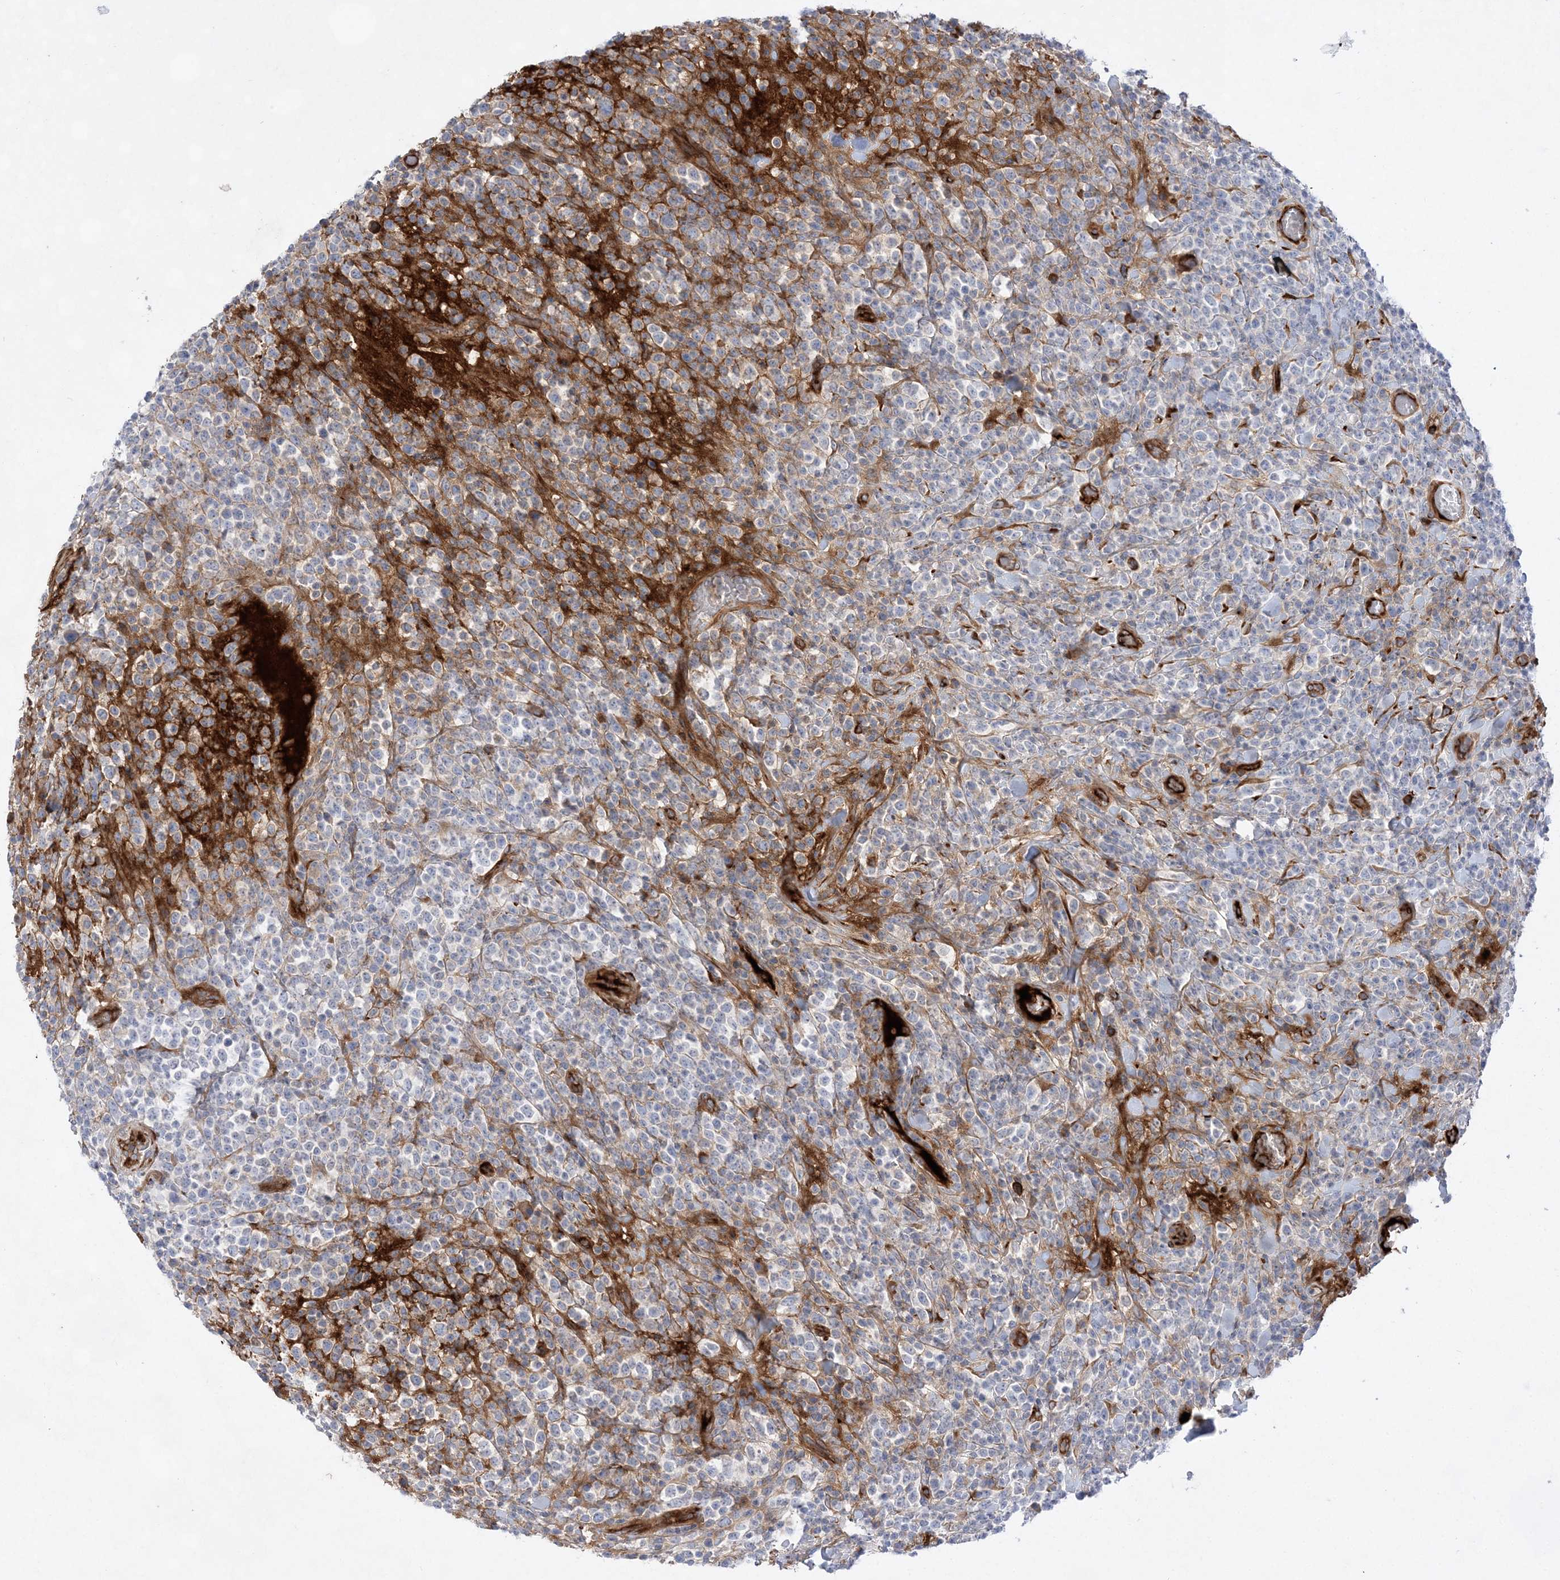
{"staining": {"intensity": "negative", "quantity": "none", "location": "none"}, "tissue": "lymphoma", "cell_type": "Tumor cells", "image_type": "cancer", "snomed": [{"axis": "morphology", "description": "Malignant lymphoma, non-Hodgkin's type, High grade"}, {"axis": "topography", "description": "Colon"}], "caption": "Protein analysis of lymphoma shows no significant staining in tumor cells. (DAB (3,3'-diaminobenzidine) IHC visualized using brightfield microscopy, high magnification).", "gene": "TMEM132B", "patient": {"sex": "female", "age": 53}}